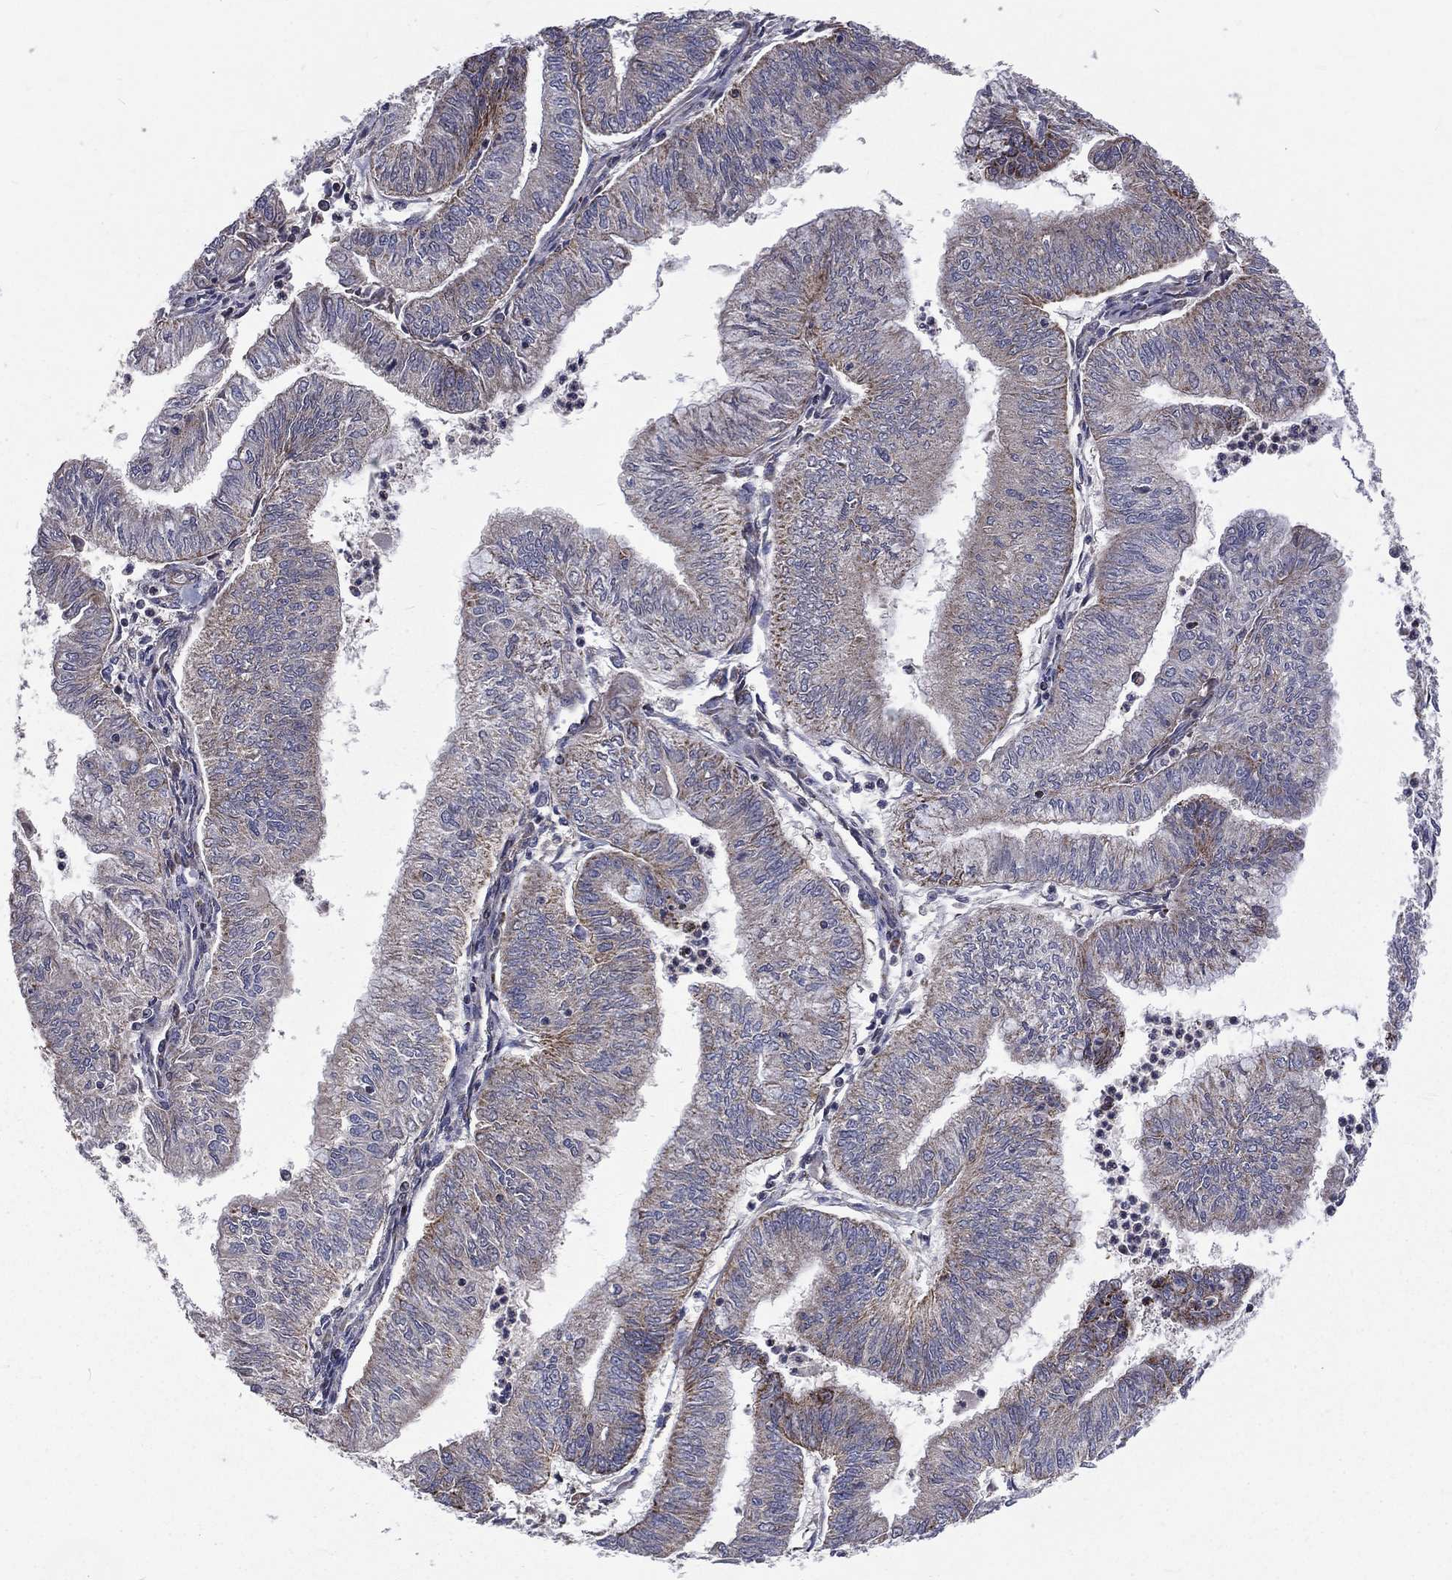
{"staining": {"intensity": "weak", "quantity": "<25%", "location": "cytoplasmic/membranous"}, "tissue": "endometrial cancer", "cell_type": "Tumor cells", "image_type": "cancer", "snomed": [{"axis": "morphology", "description": "Adenocarcinoma, NOS"}, {"axis": "topography", "description": "Endometrium"}], "caption": "Immunohistochemistry of human endometrial cancer exhibits no positivity in tumor cells.", "gene": "GPD1", "patient": {"sex": "female", "age": 59}}